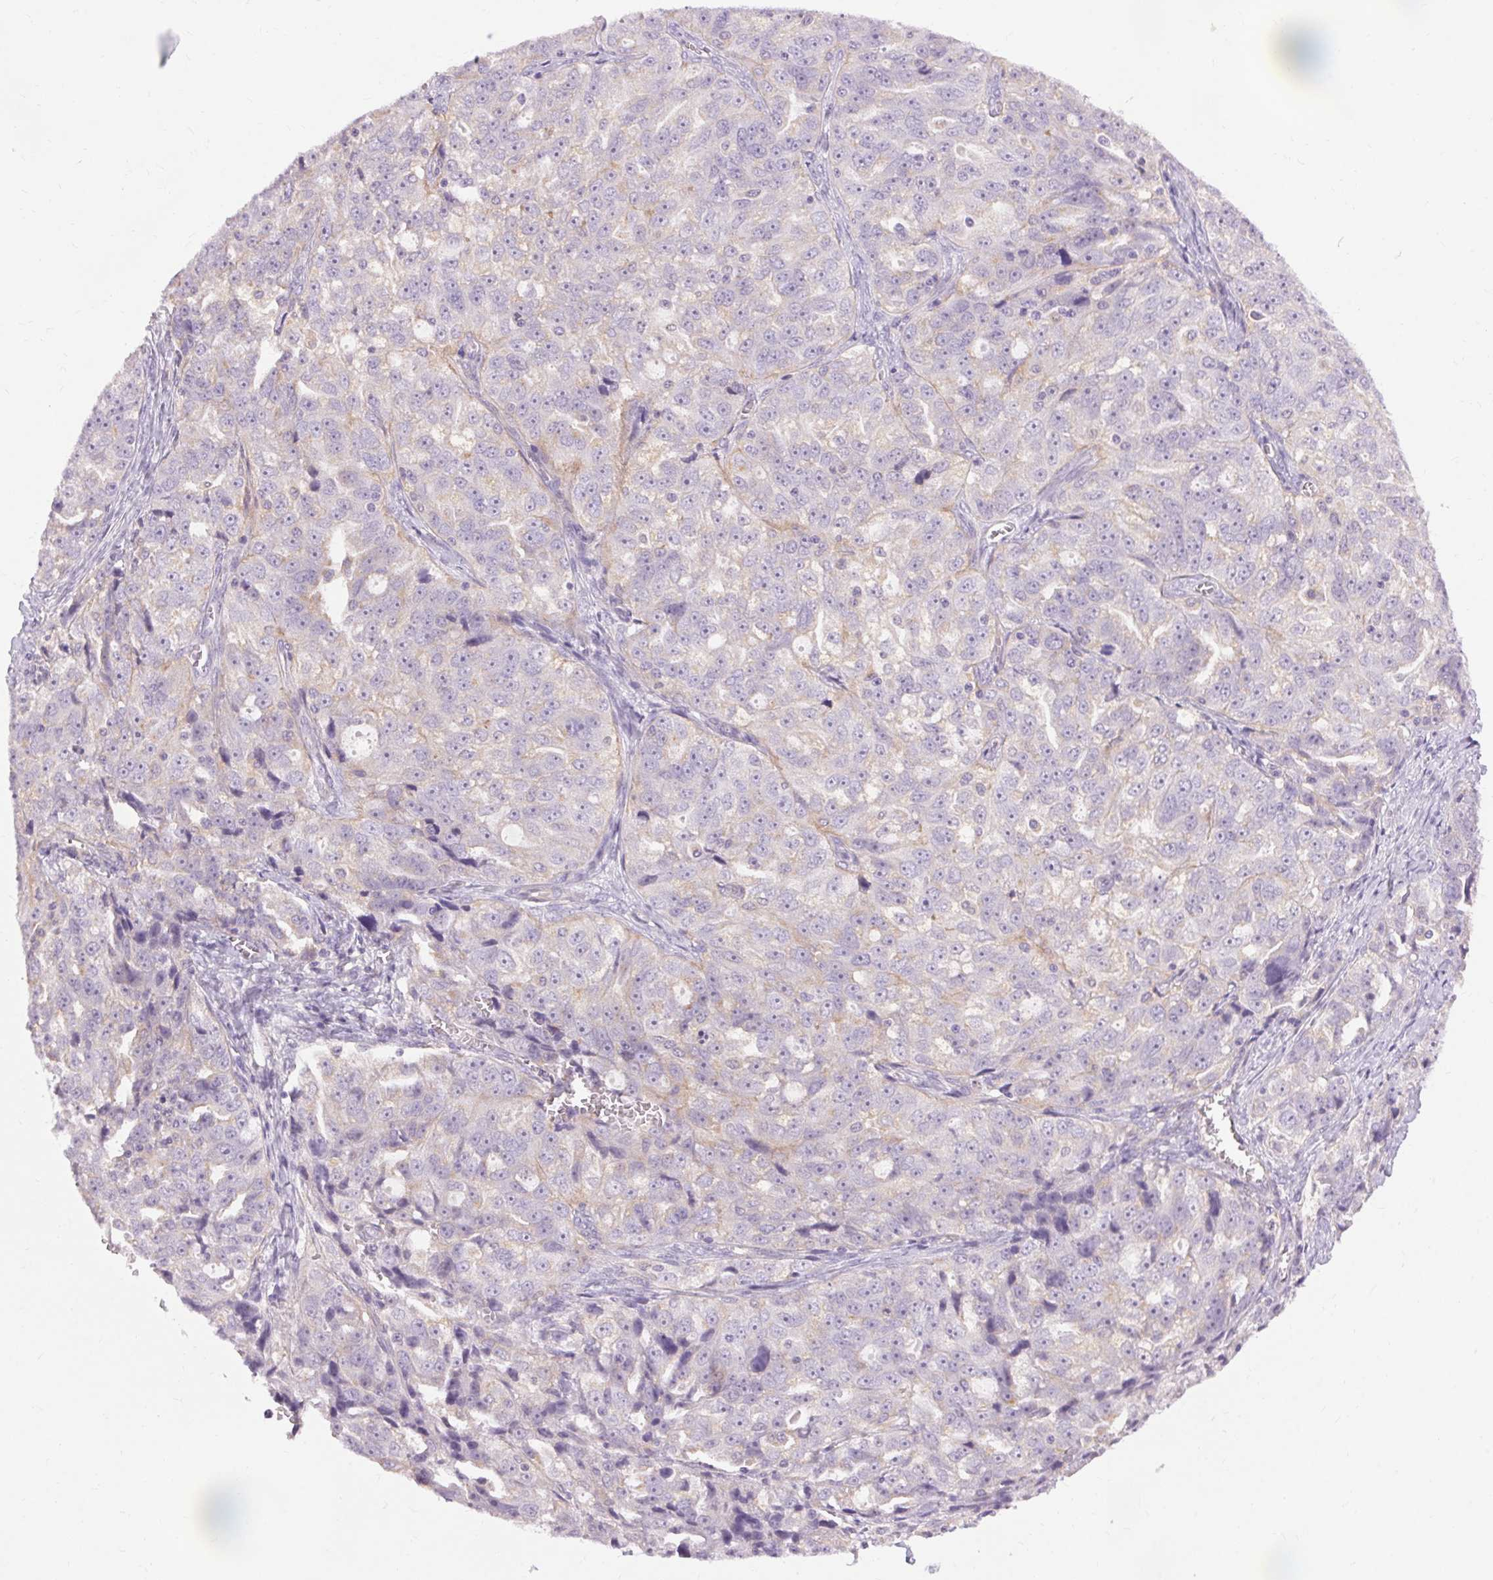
{"staining": {"intensity": "weak", "quantity": "<25%", "location": "cytoplasmic/membranous"}, "tissue": "ovarian cancer", "cell_type": "Tumor cells", "image_type": "cancer", "snomed": [{"axis": "morphology", "description": "Cystadenocarcinoma, serous, NOS"}, {"axis": "topography", "description": "Ovary"}], "caption": "Immunohistochemical staining of ovarian serous cystadenocarcinoma demonstrates no significant positivity in tumor cells.", "gene": "TM6SF1", "patient": {"sex": "female", "age": 51}}